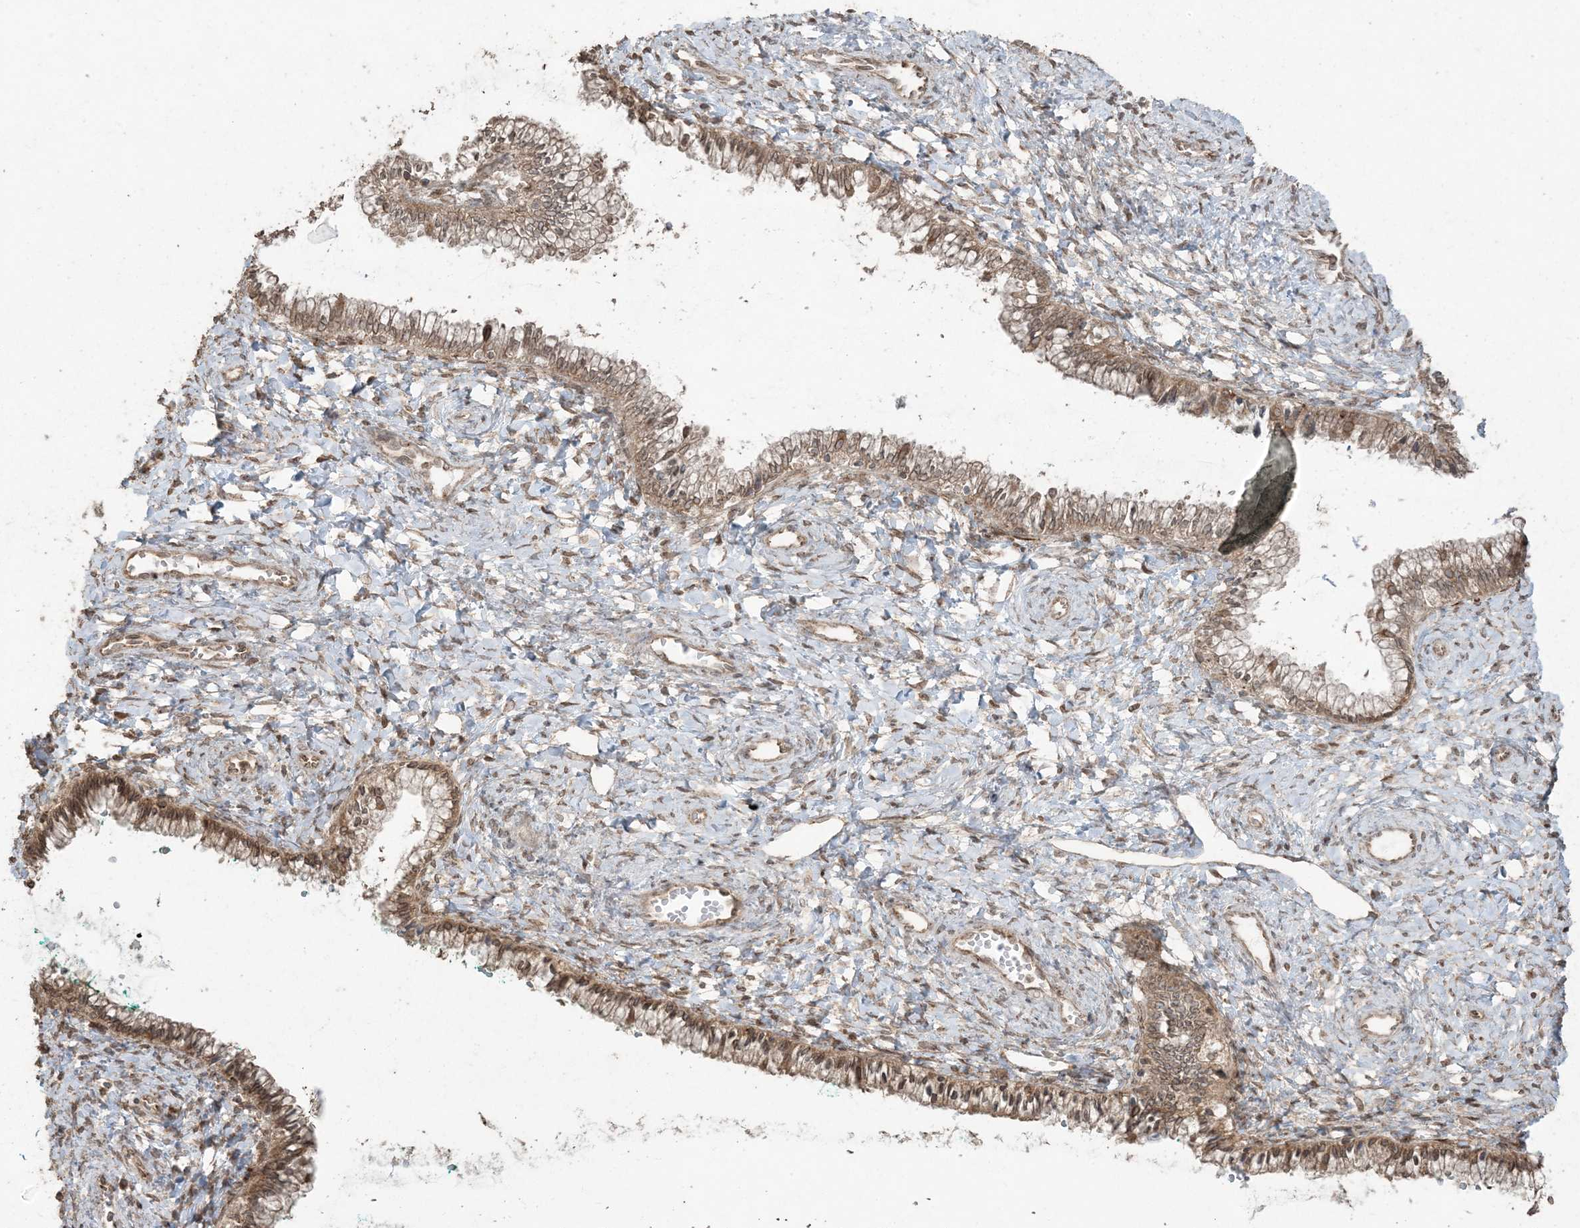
{"staining": {"intensity": "moderate", "quantity": ">75%", "location": "cytoplasmic/membranous,nuclear"}, "tissue": "cervix", "cell_type": "Glandular cells", "image_type": "normal", "snomed": [{"axis": "morphology", "description": "Normal tissue, NOS"}, {"axis": "morphology", "description": "Adenocarcinoma, NOS"}, {"axis": "topography", "description": "Cervix"}], "caption": "Protein positivity by IHC exhibits moderate cytoplasmic/membranous,nuclear expression in approximately >75% of glandular cells in benign cervix. (brown staining indicates protein expression, while blue staining denotes nuclei).", "gene": "DDX19B", "patient": {"sex": "female", "age": 29}}